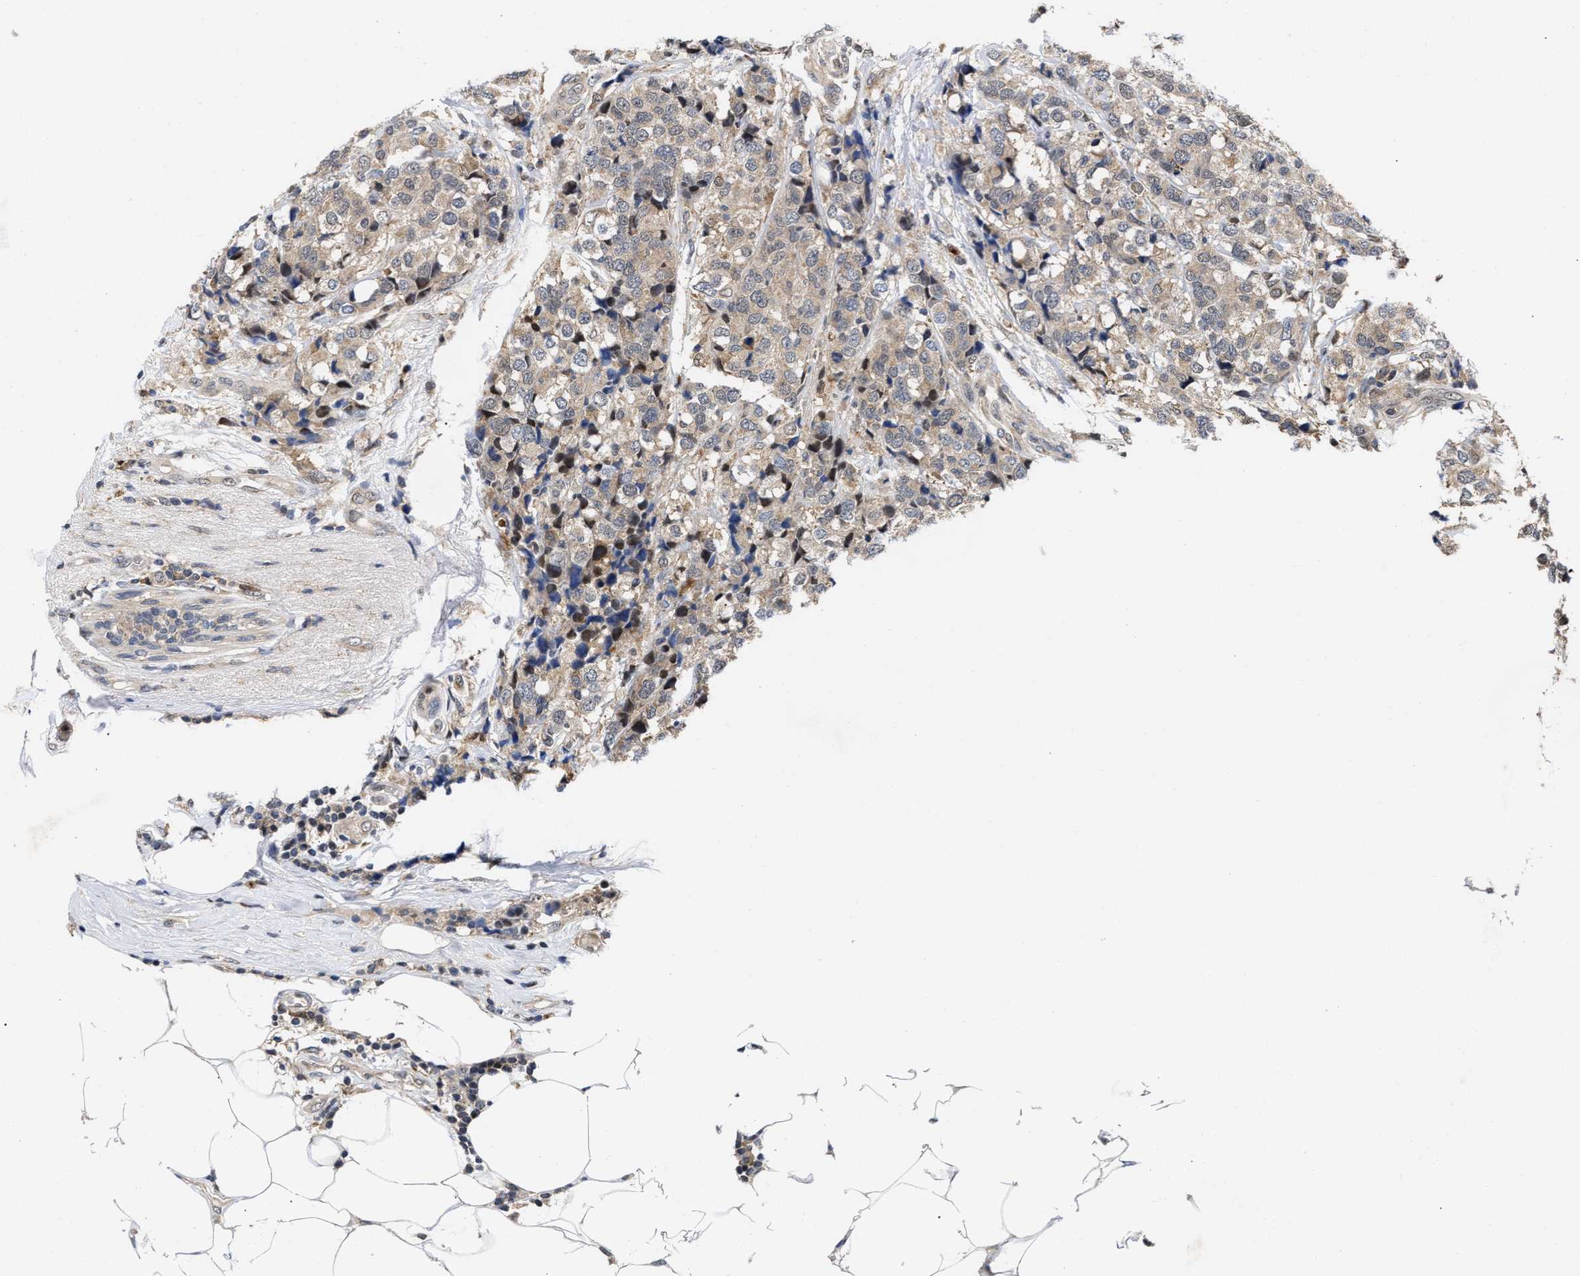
{"staining": {"intensity": "weak", "quantity": ">75%", "location": "cytoplasmic/membranous"}, "tissue": "breast cancer", "cell_type": "Tumor cells", "image_type": "cancer", "snomed": [{"axis": "morphology", "description": "Lobular carcinoma"}, {"axis": "topography", "description": "Breast"}], "caption": "A micrograph showing weak cytoplasmic/membranous staining in about >75% of tumor cells in breast lobular carcinoma, as visualized by brown immunohistochemical staining.", "gene": "CLIP2", "patient": {"sex": "female", "age": 59}}